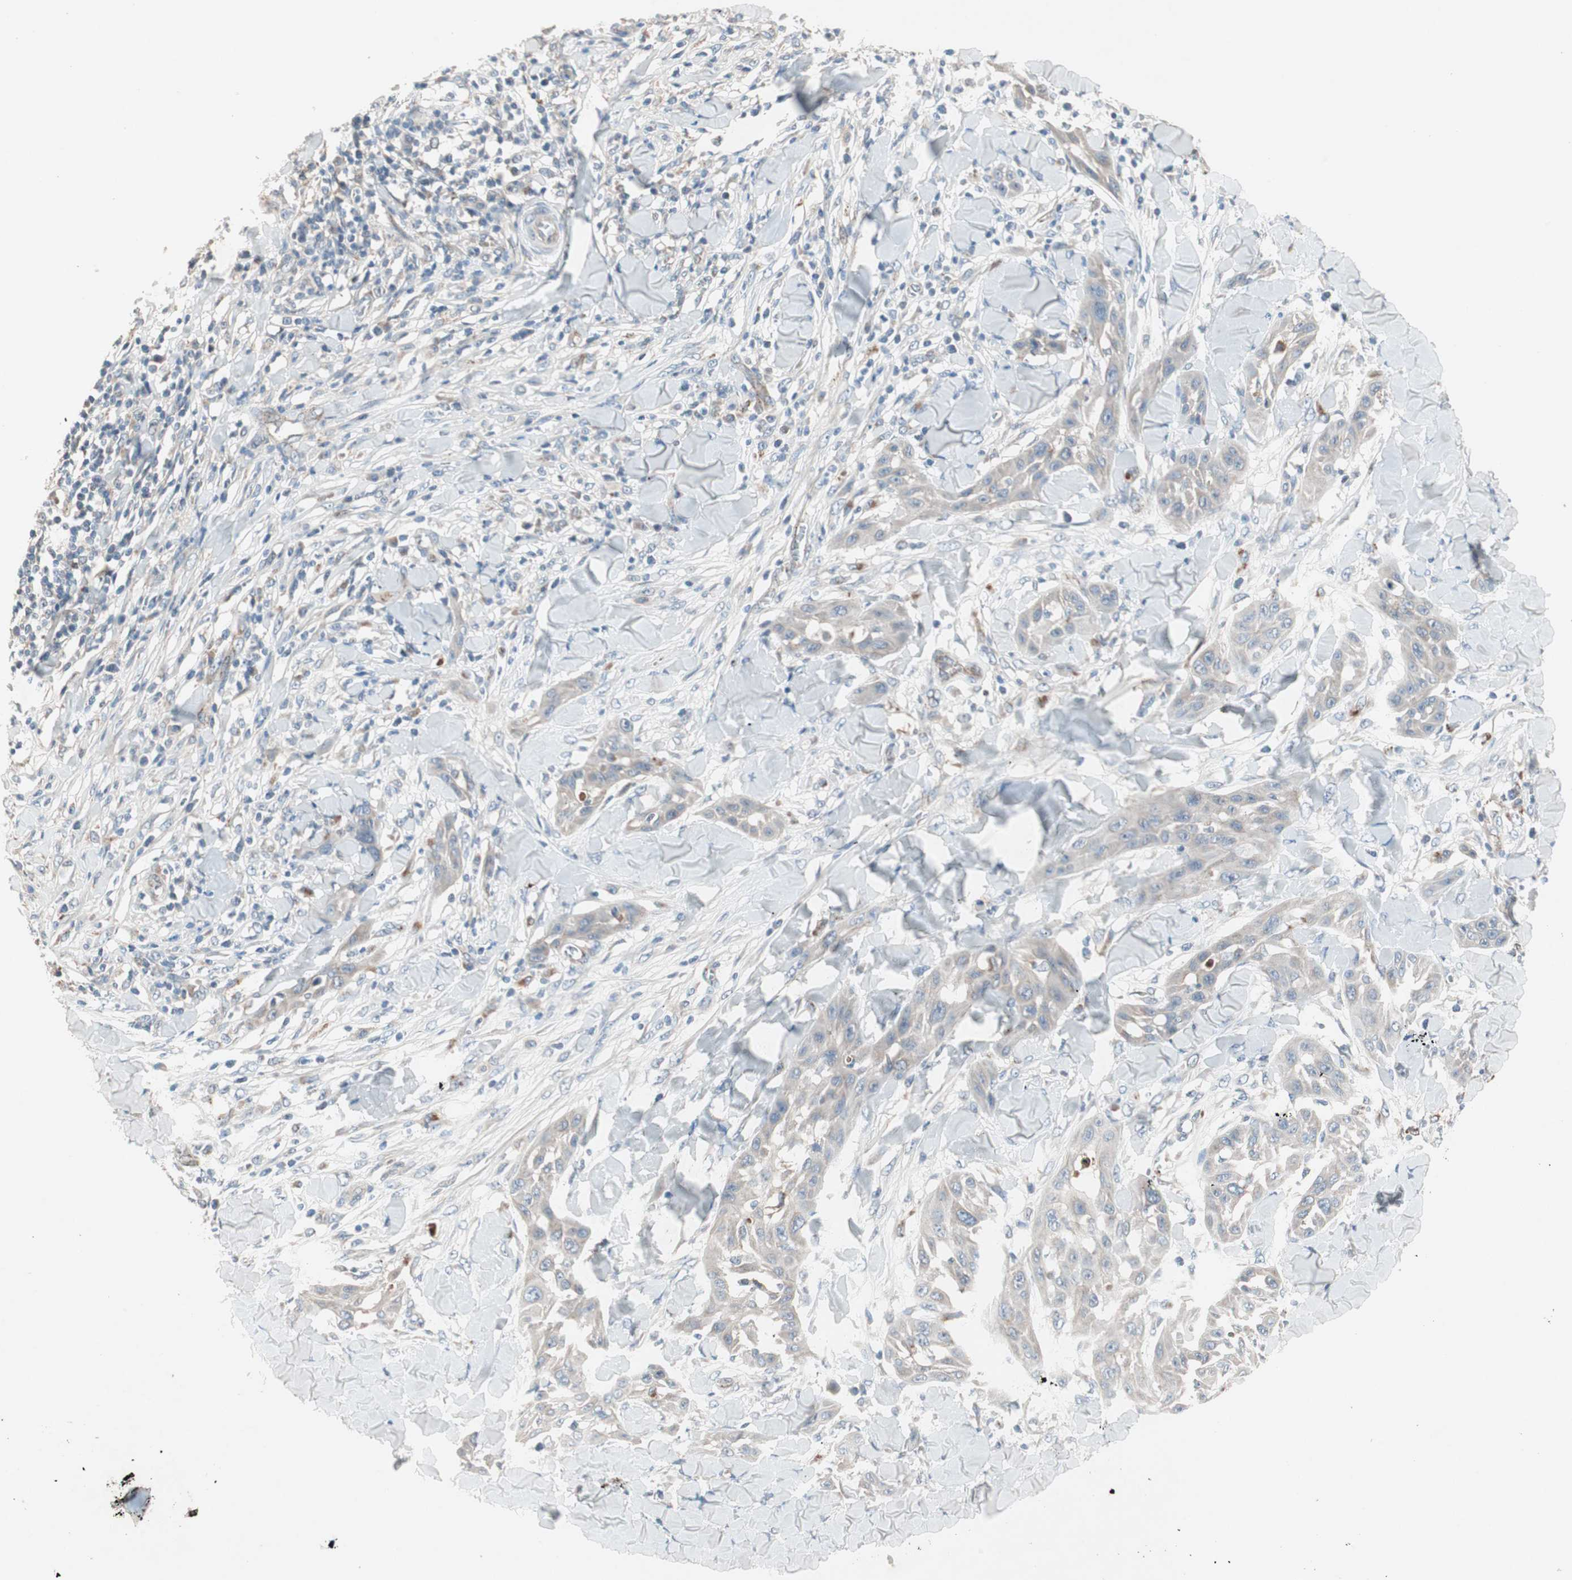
{"staining": {"intensity": "weak", "quantity": ">75%", "location": "cytoplasmic/membranous"}, "tissue": "skin cancer", "cell_type": "Tumor cells", "image_type": "cancer", "snomed": [{"axis": "morphology", "description": "Squamous cell carcinoma, NOS"}, {"axis": "topography", "description": "Skin"}], "caption": "Brown immunohistochemical staining in squamous cell carcinoma (skin) displays weak cytoplasmic/membranous expression in about >75% of tumor cells.", "gene": "FGFR4", "patient": {"sex": "male", "age": 24}}